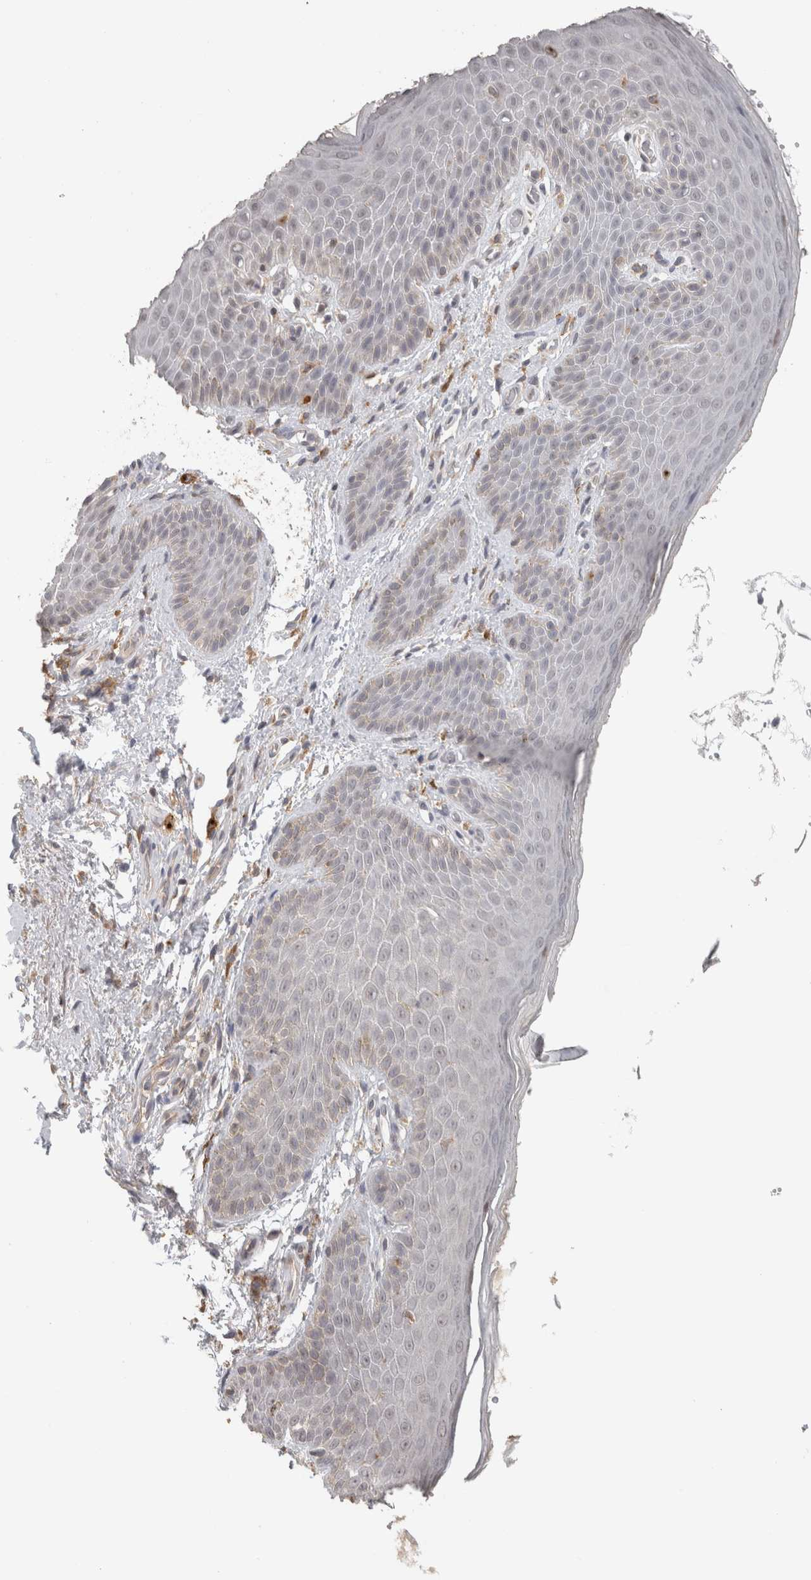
{"staining": {"intensity": "weak", "quantity": "<25%", "location": "cytoplasmic/membranous"}, "tissue": "skin", "cell_type": "Epidermal cells", "image_type": "normal", "snomed": [{"axis": "morphology", "description": "Normal tissue, NOS"}, {"axis": "topography", "description": "Anal"}], "caption": "Immunohistochemistry histopathology image of unremarkable skin: human skin stained with DAB displays no significant protein positivity in epidermal cells.", "gene": "HAVCR2", "patient": {"sex": "male", "age": 74}}